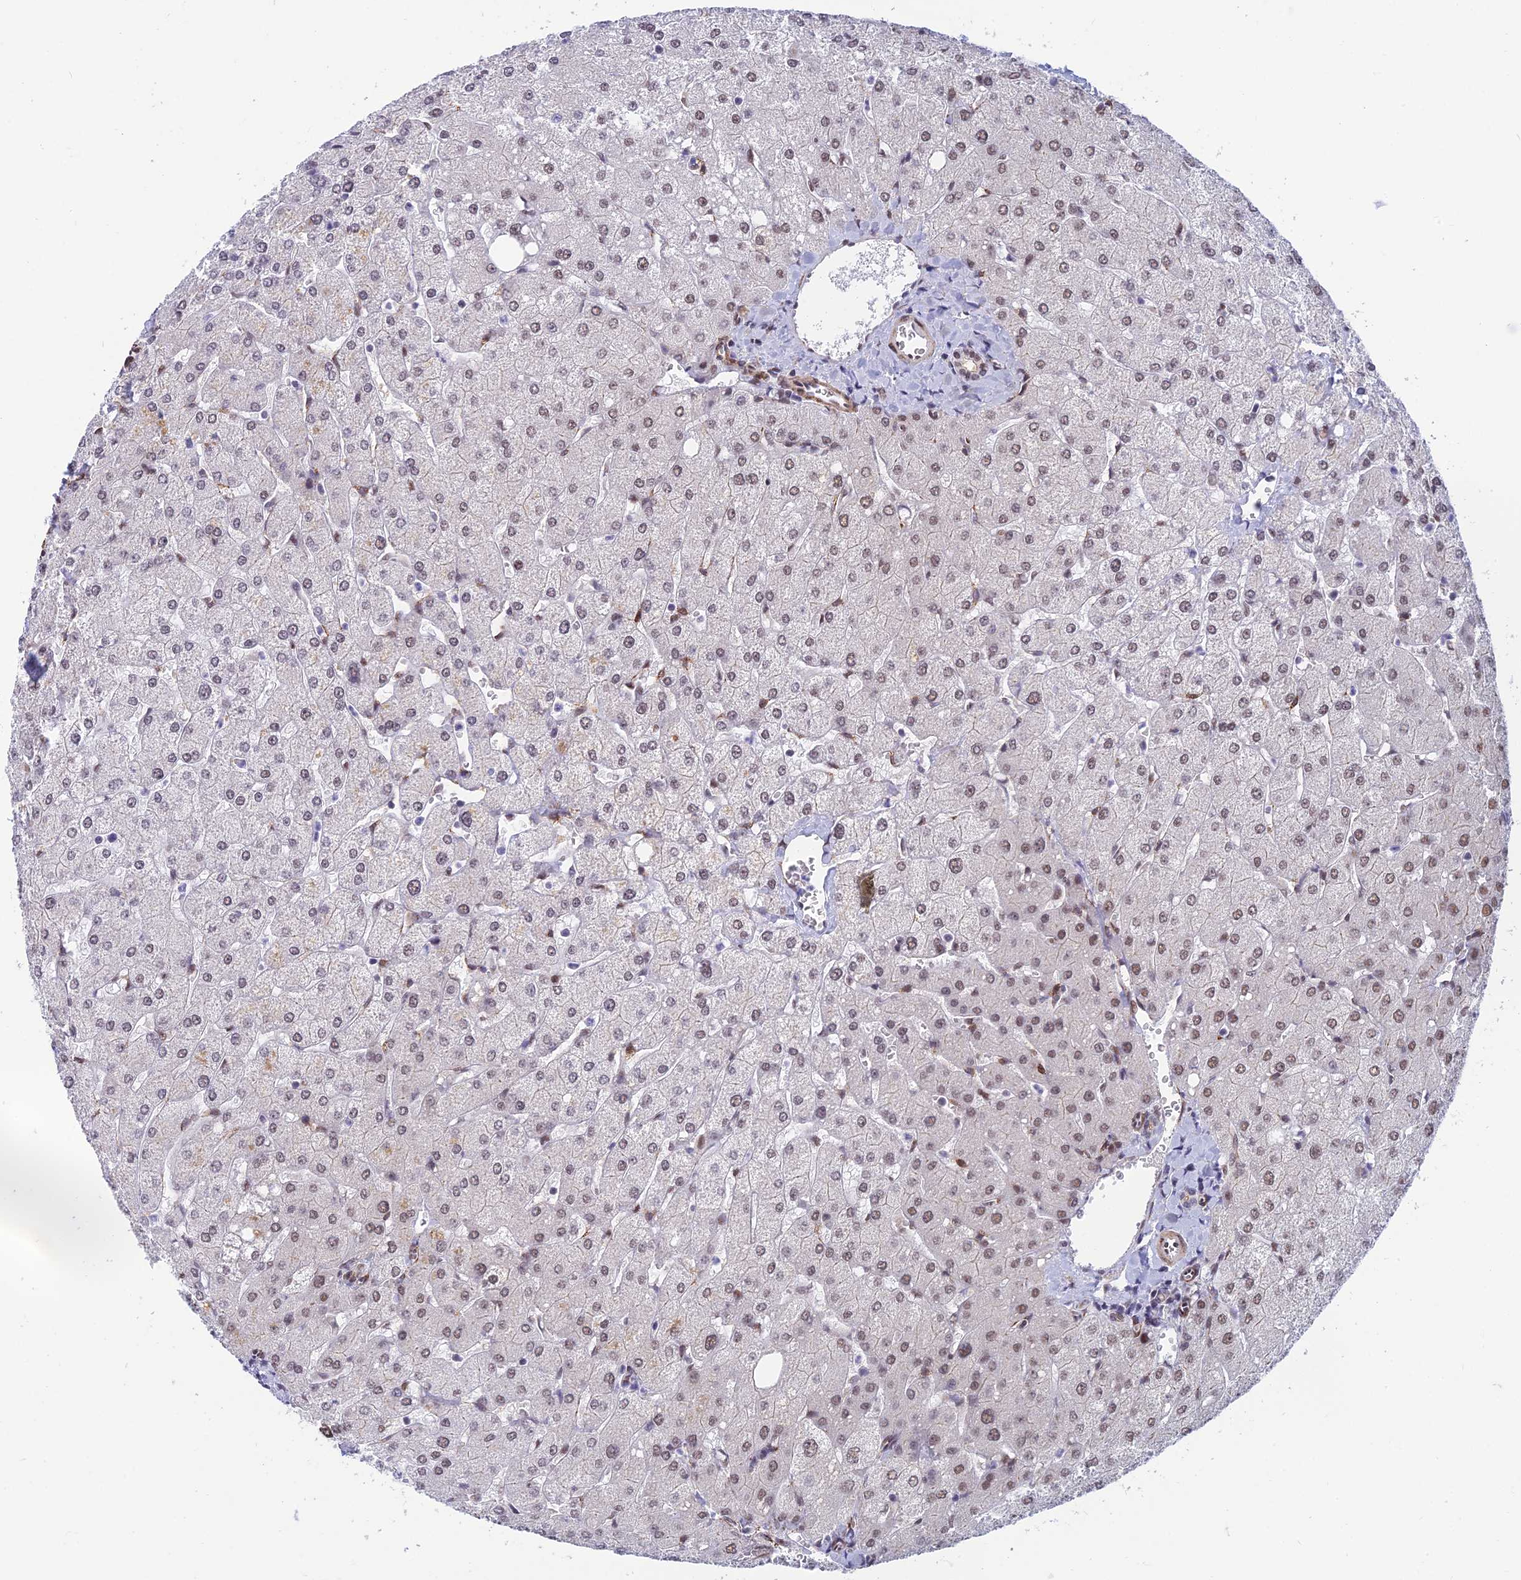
{"staining": {"intensity": "weak", "quantity": "<25%", "location": "nuclear"}, "tissue": "liver", "cell_type": "Cholangiocytes", "image_type": "normal", "snomed": [{"axis": "morphology", "description": "Normal tissue, NOS"}, {"axis": "topography", "description": "Liver"}], "caption": "Cholangiocytes show no significant protein expression in unremarkable liver. (DAB (3,3'-diaminobenzidine) IHC visualized using brightfield microscopy, high magnification).", "gene": "CLK4", "patient": {"sex": "male", "age": 55}}